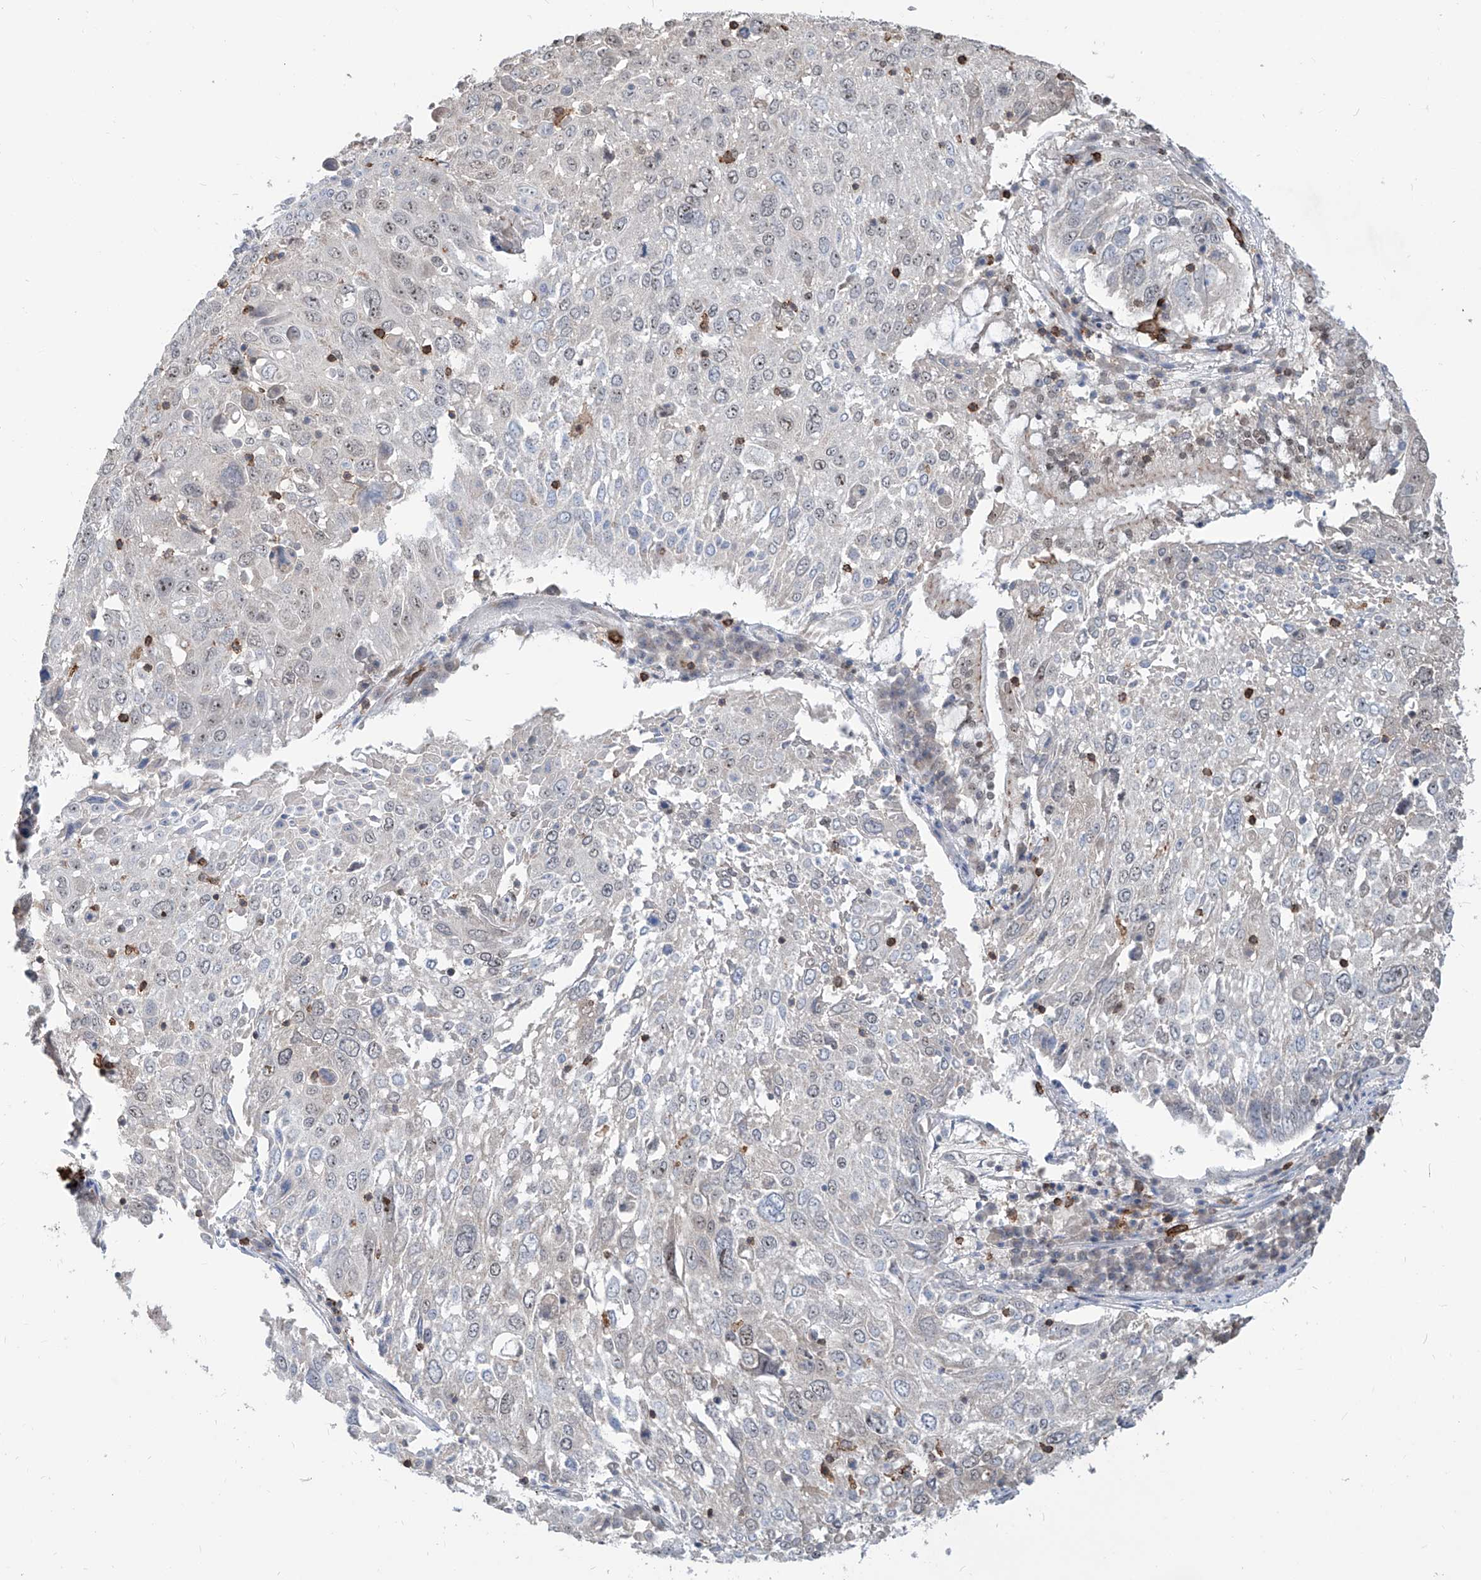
{"staining": {"intensity": "negative", "quantity": "none", "location": "none"}, "tissue": "lung cancer", "cell_type": "Tumor cells", "image_type": "cancer", "snomed": [{"axis": "morphology", "description": "Squamous cell carcinoma, NOS"}, {"axis": "topography", "description": "Lung"}], "caption": "Tumor cells are negative for brown protein staining in squamous cell carcinoma (lung).", "gene": "ZBTB48", "patient": {"sex": "male", "age": 65}}